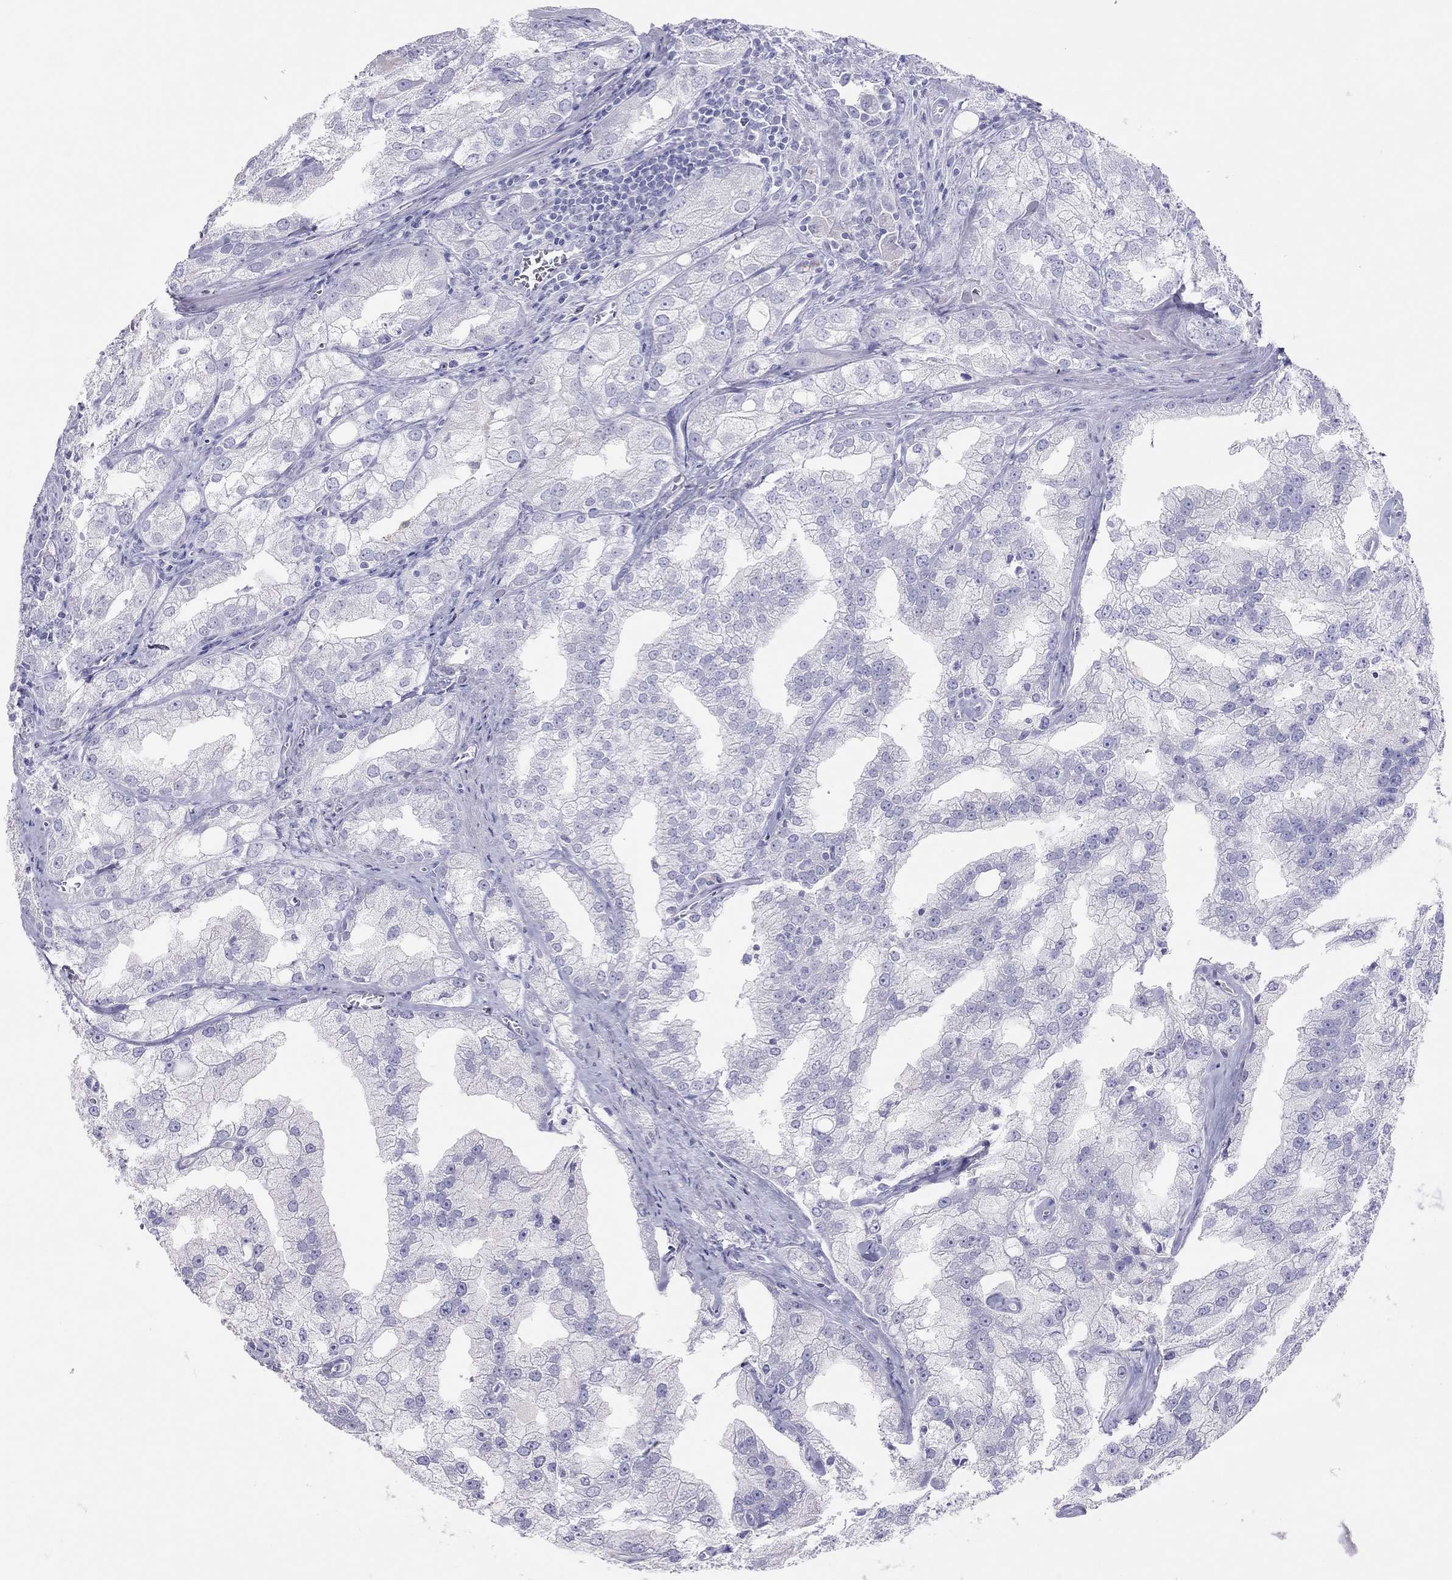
{"staining": {"intensity": "negative", "quantity": "none", "location": "none"}, "tissue": "prostate cancer", "cell_type": "Tumor cells", "image_type": "cancer", "snomed": [{"axis": "morphology", "description": "Adenocarcinoma, NOS"}, {"axis": "topography", "description": "Prostate"}], "caption": "Immunohistochemistry (IHC) of prostate cancer demonstrates no positivity in tumor cells.", "gene": "TSHB", "patient": {"sex": "male", "age": 70}}